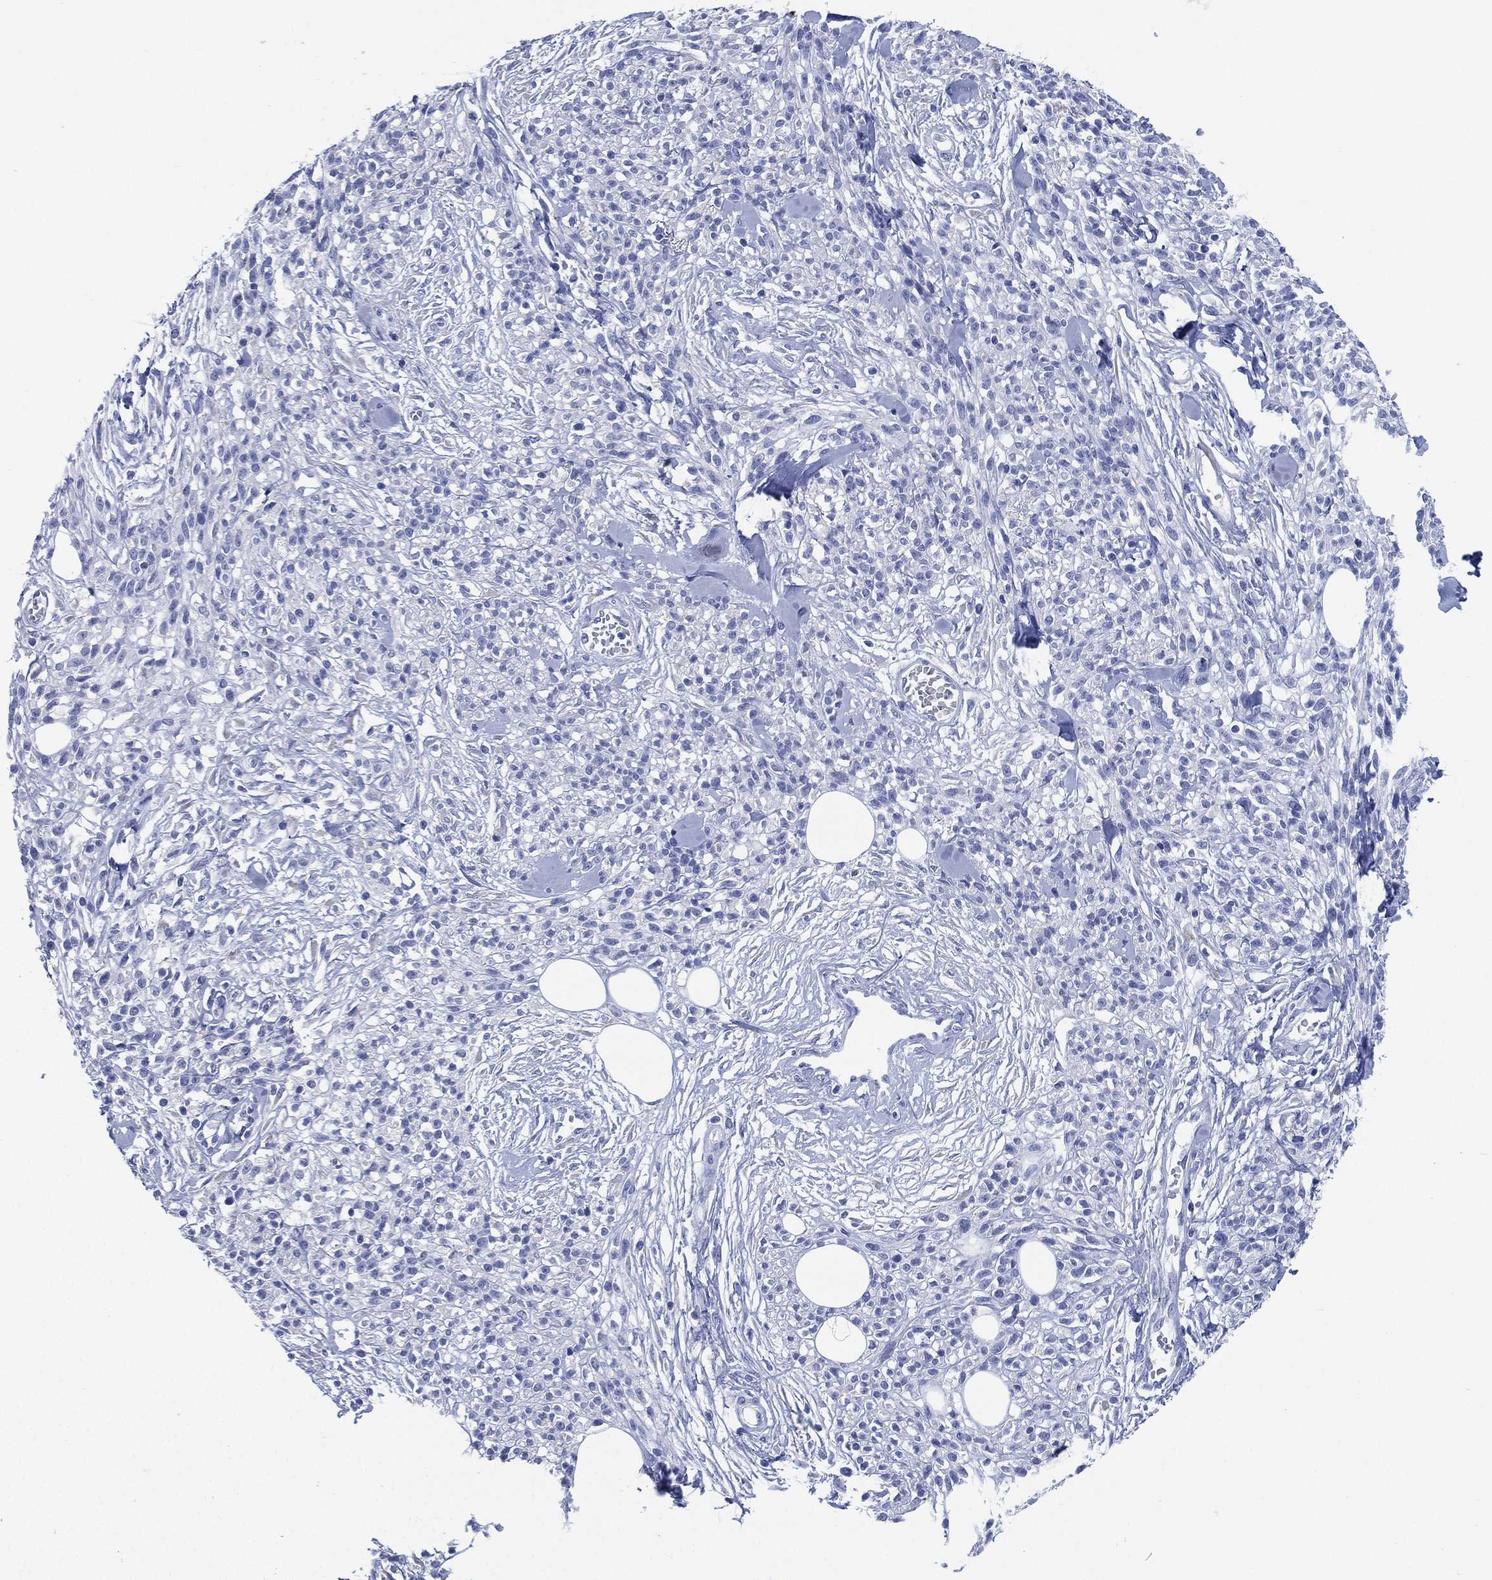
{"staining": {"intensity": "negative", "quantity": "none", "location": "none"}, "tissue": "melanoma", "cell_type": "Tumor cells", "image_type": "cancer", "snomed": [{"axis": "morphology", "description": "Malignant melanoma, NOS"}, {"axis": "topography", "description": "Skin"}, {"axis": "topography", "description": "Skin of trunk"}], "caption": "DAB (3,3'-diaminobenzidine) immunohistochemical staining of human melanoma exhibits no significant staining in tumor cells. The staining is performed using DAB (3,3'-diaminobenzidine) brown chromogen with nuclei counter-stained in using hematoxylin.", "gene": "SLC9C2", "patient": {"sex": "male", "age": 74}}